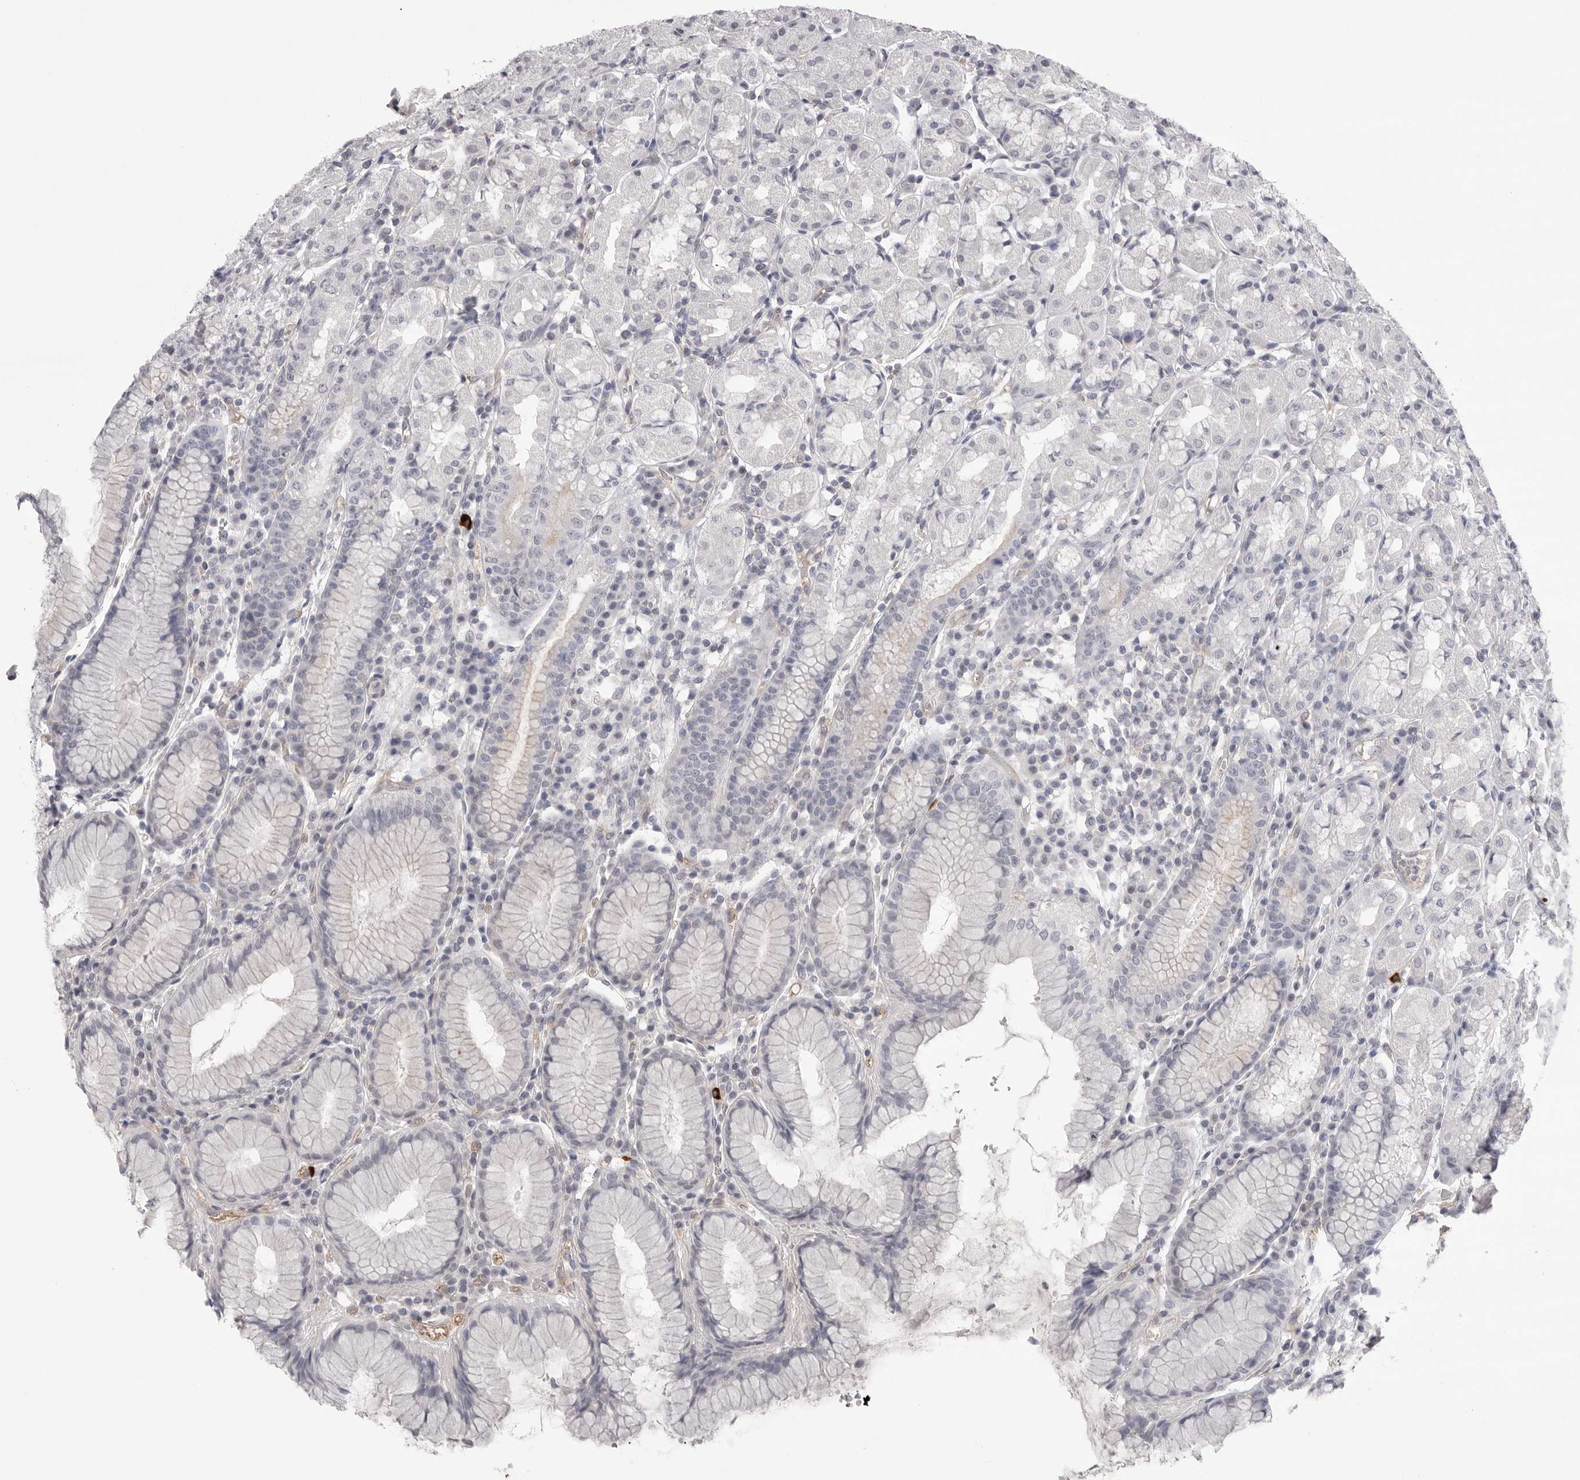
{"staining": {"intensity": "negative", "quantity": "none", "location": "none"}, "tissue": "stomach", "cell_type": "Glandular cells", "image_type": "normal", "snomed": [{"axis": "morphology", "description": "Normal tissue, NOS"}, {"axis": "topography", "description": "Stomach, lower"}], "caption": "A high-resolution micrograph shows immunohistochemistry (IHC) staining of unremarkable stomach, which demonstrates no significant staining in glandular cells.", "gene": "DLGAP3", "patient": {"sex": "female", "age": 56}}